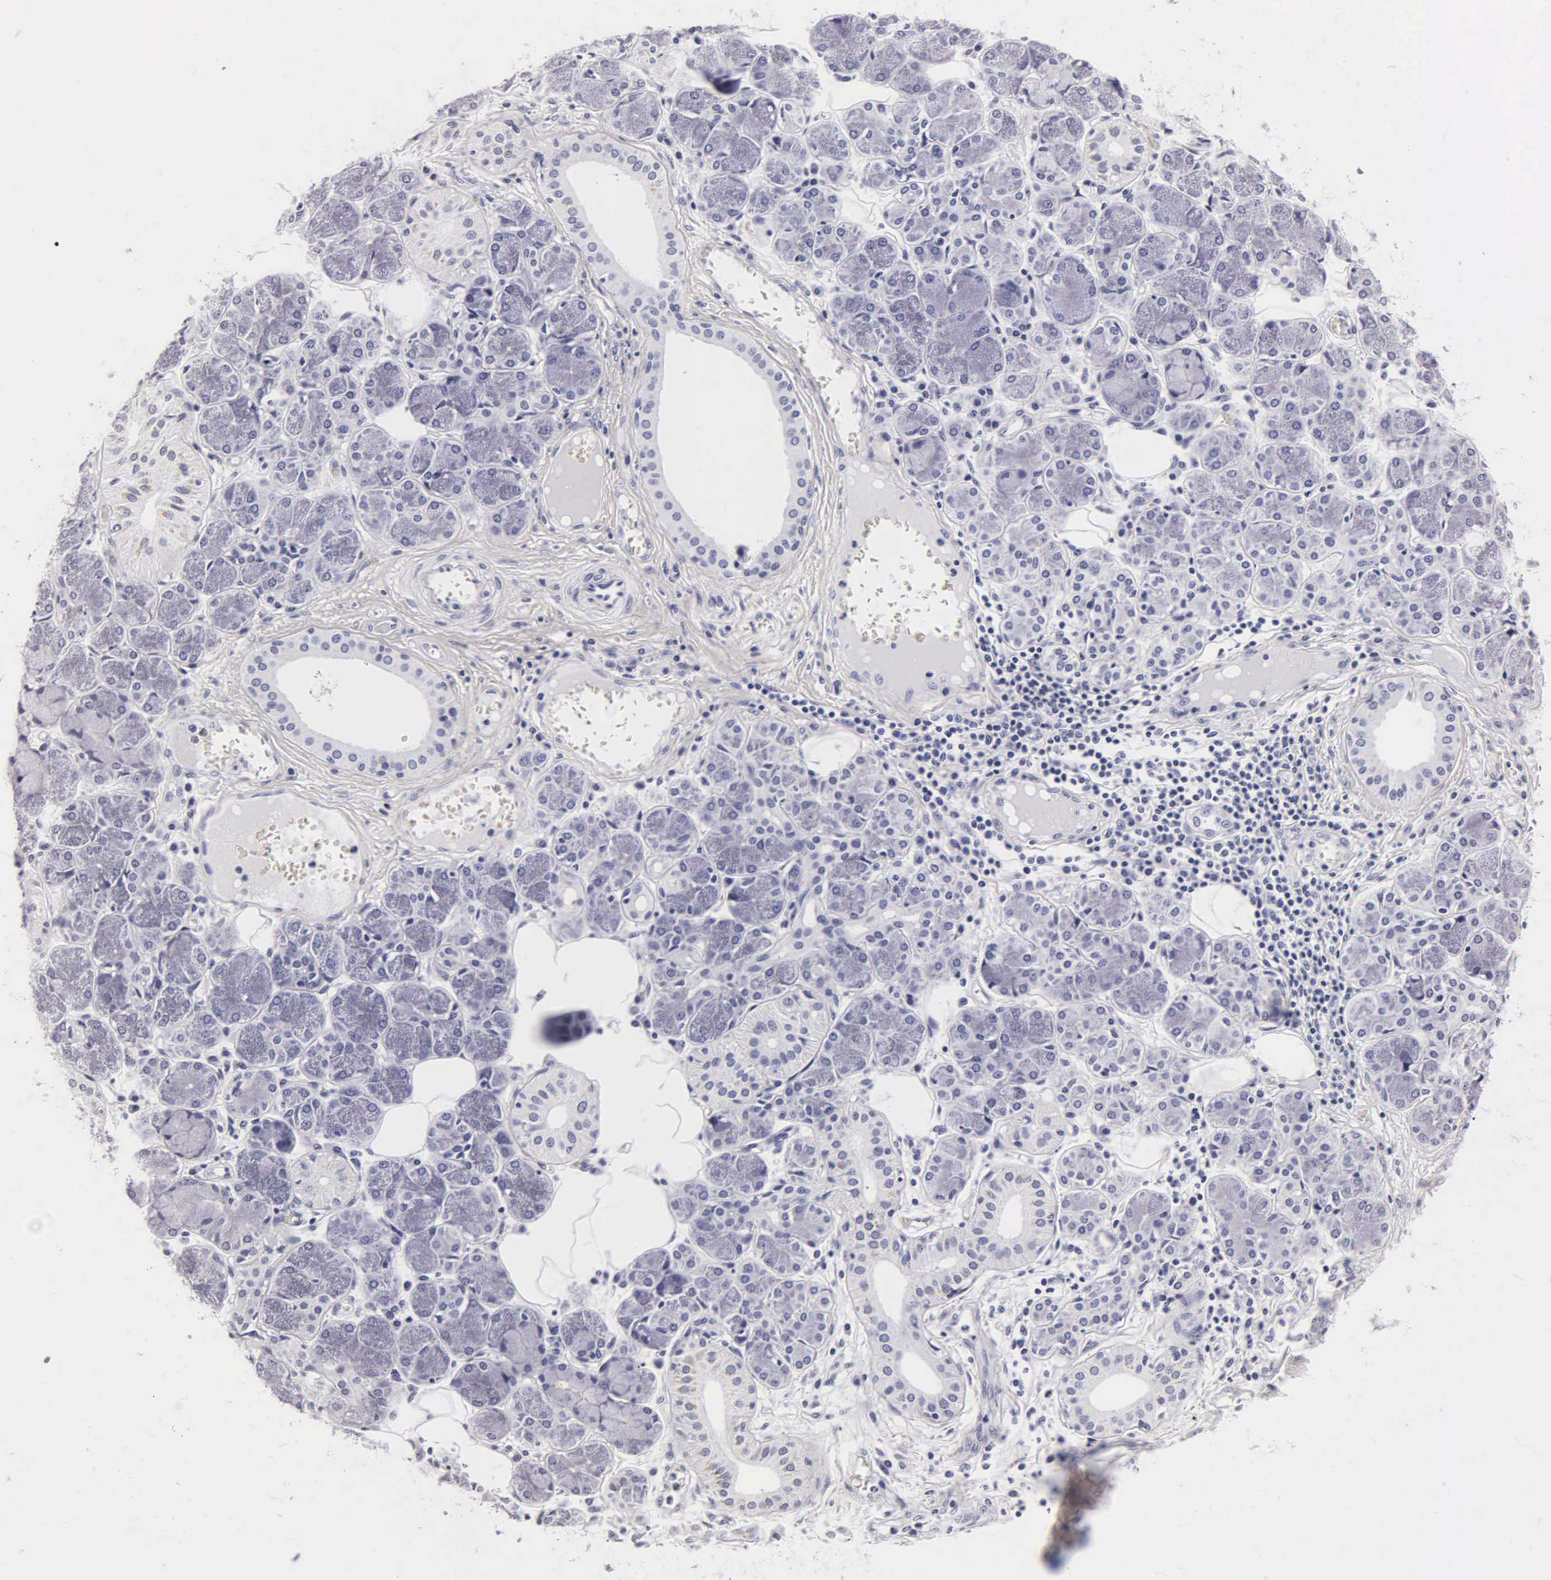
{"staining": {"intensity": "negative", "quantity": "none", "location": "none"}, "tissue": "salivary gland", "cell_type": "Glandular cells", "image_type": "normal", "snomed": [{"axis": "morphology", "description": "Normal tissue, NOS"}, {"axis": "topography", "description": "Salivary gland"}], "caption": "Protein analysis of normal salivary gland shows no significant staining in glandular cells. The staining is performed using DAB (3,3'-diaminobenzidine) brown chromogen with nuclei counter-stained in using hematoxylin.", "gene": "CGB3", "patient": {"sex": "male", "age": 54}}